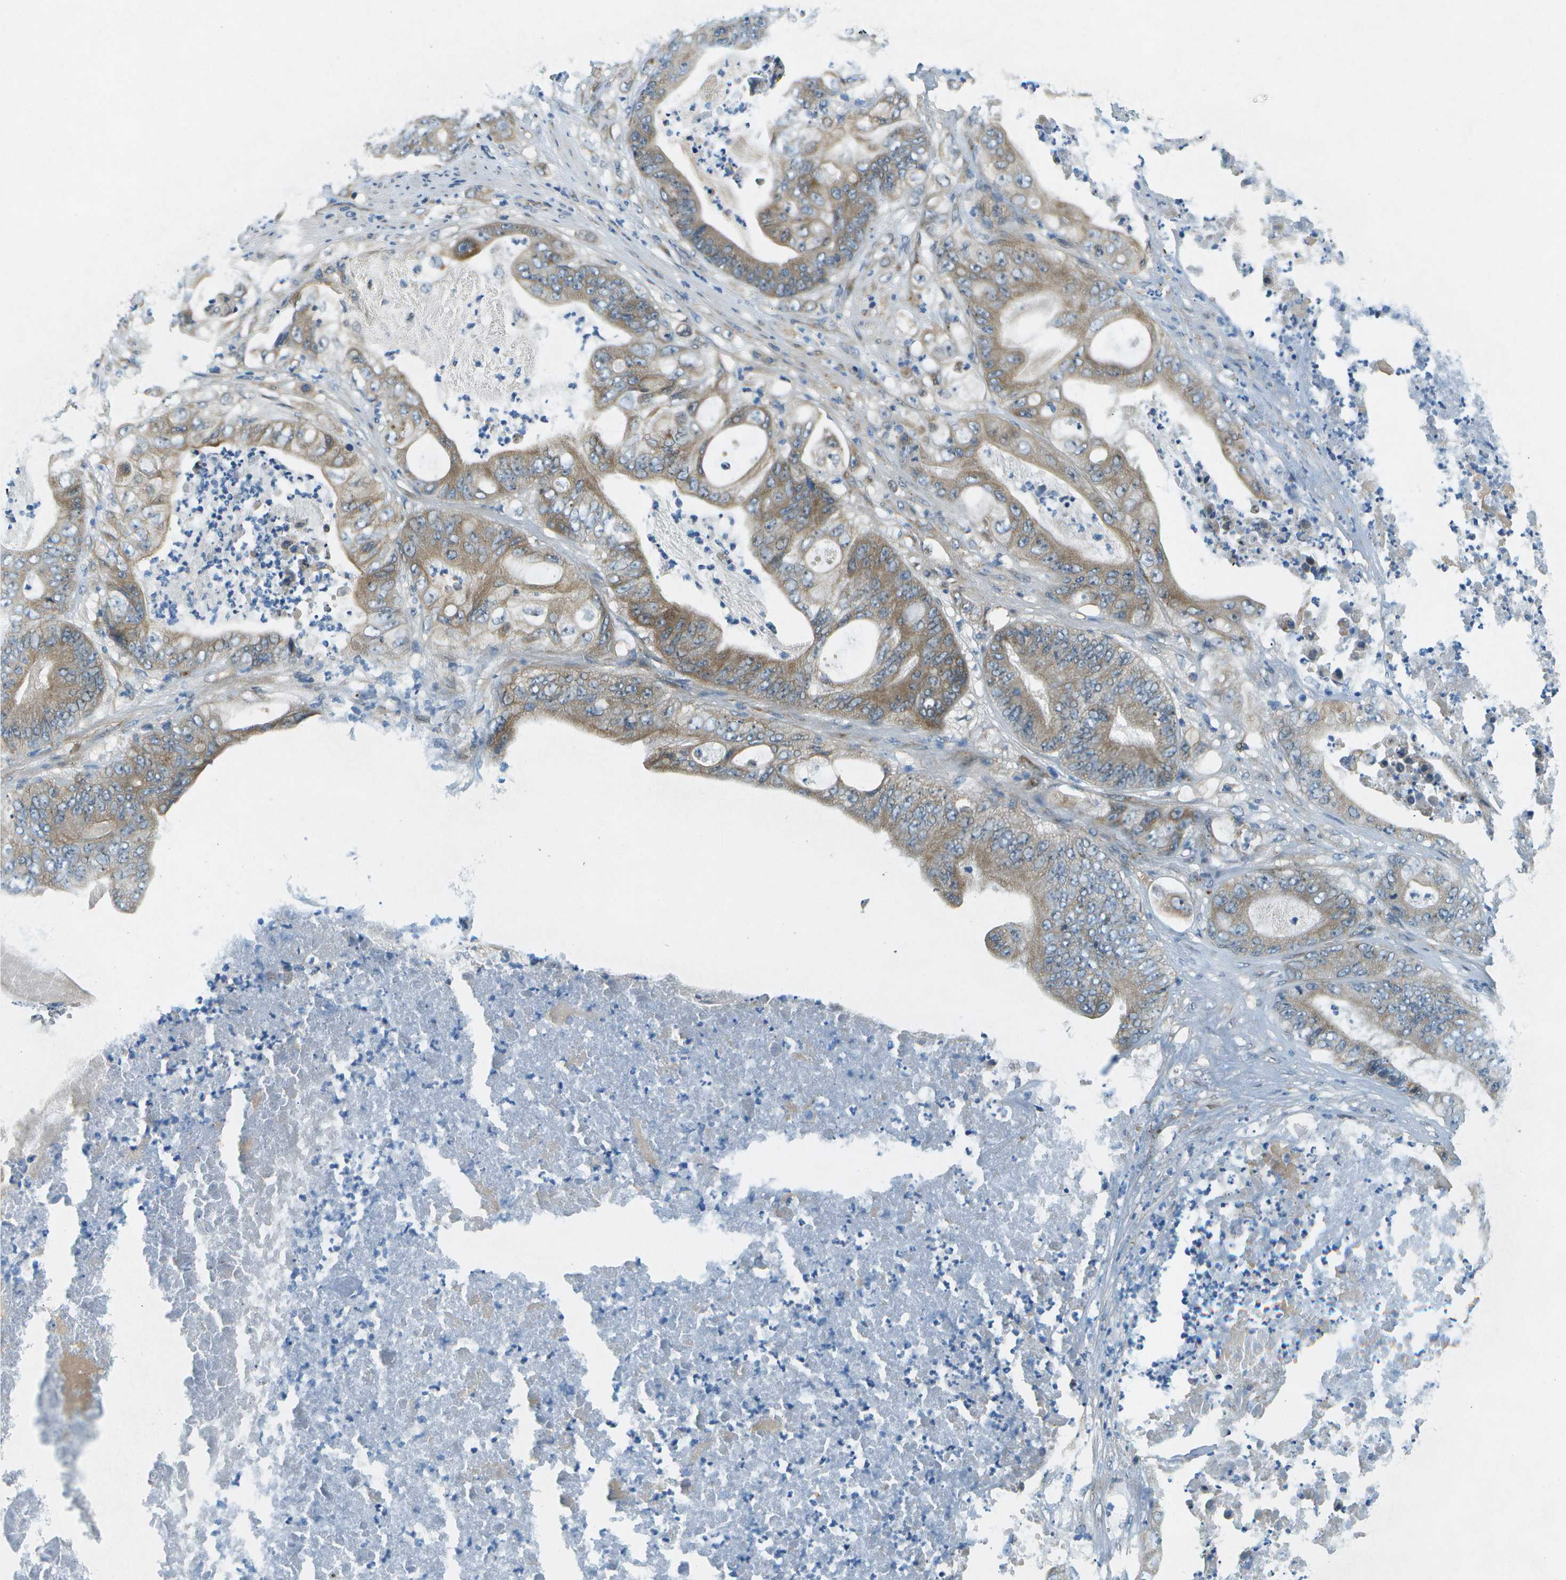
{"staining": {"intensity": "moderate", "quantity": ">75%", "location": "cytoplasmic/membranous"}, "tissue": "stomach cancer", "cell_type": "Tumor cells", "image_type": "cancer", "snomed": [{"axis": "morphology", "description": "Adenocarcinoma, NOS"}, {"axis": "topography", "description": "Stomach"}], "caption": "IHC micrograph of neoplastic tissue: stomach cancer (adenocarcinoma) stained using immunohistochemistry shows medium levels of moderate protein expression localized specifically in the cytoplasmic/membranous of tumor cells, appearing as a cytoplasmic/membranous brown color.", "gene": "CTIF", "patient": {"sex": "female", "age": 73}}